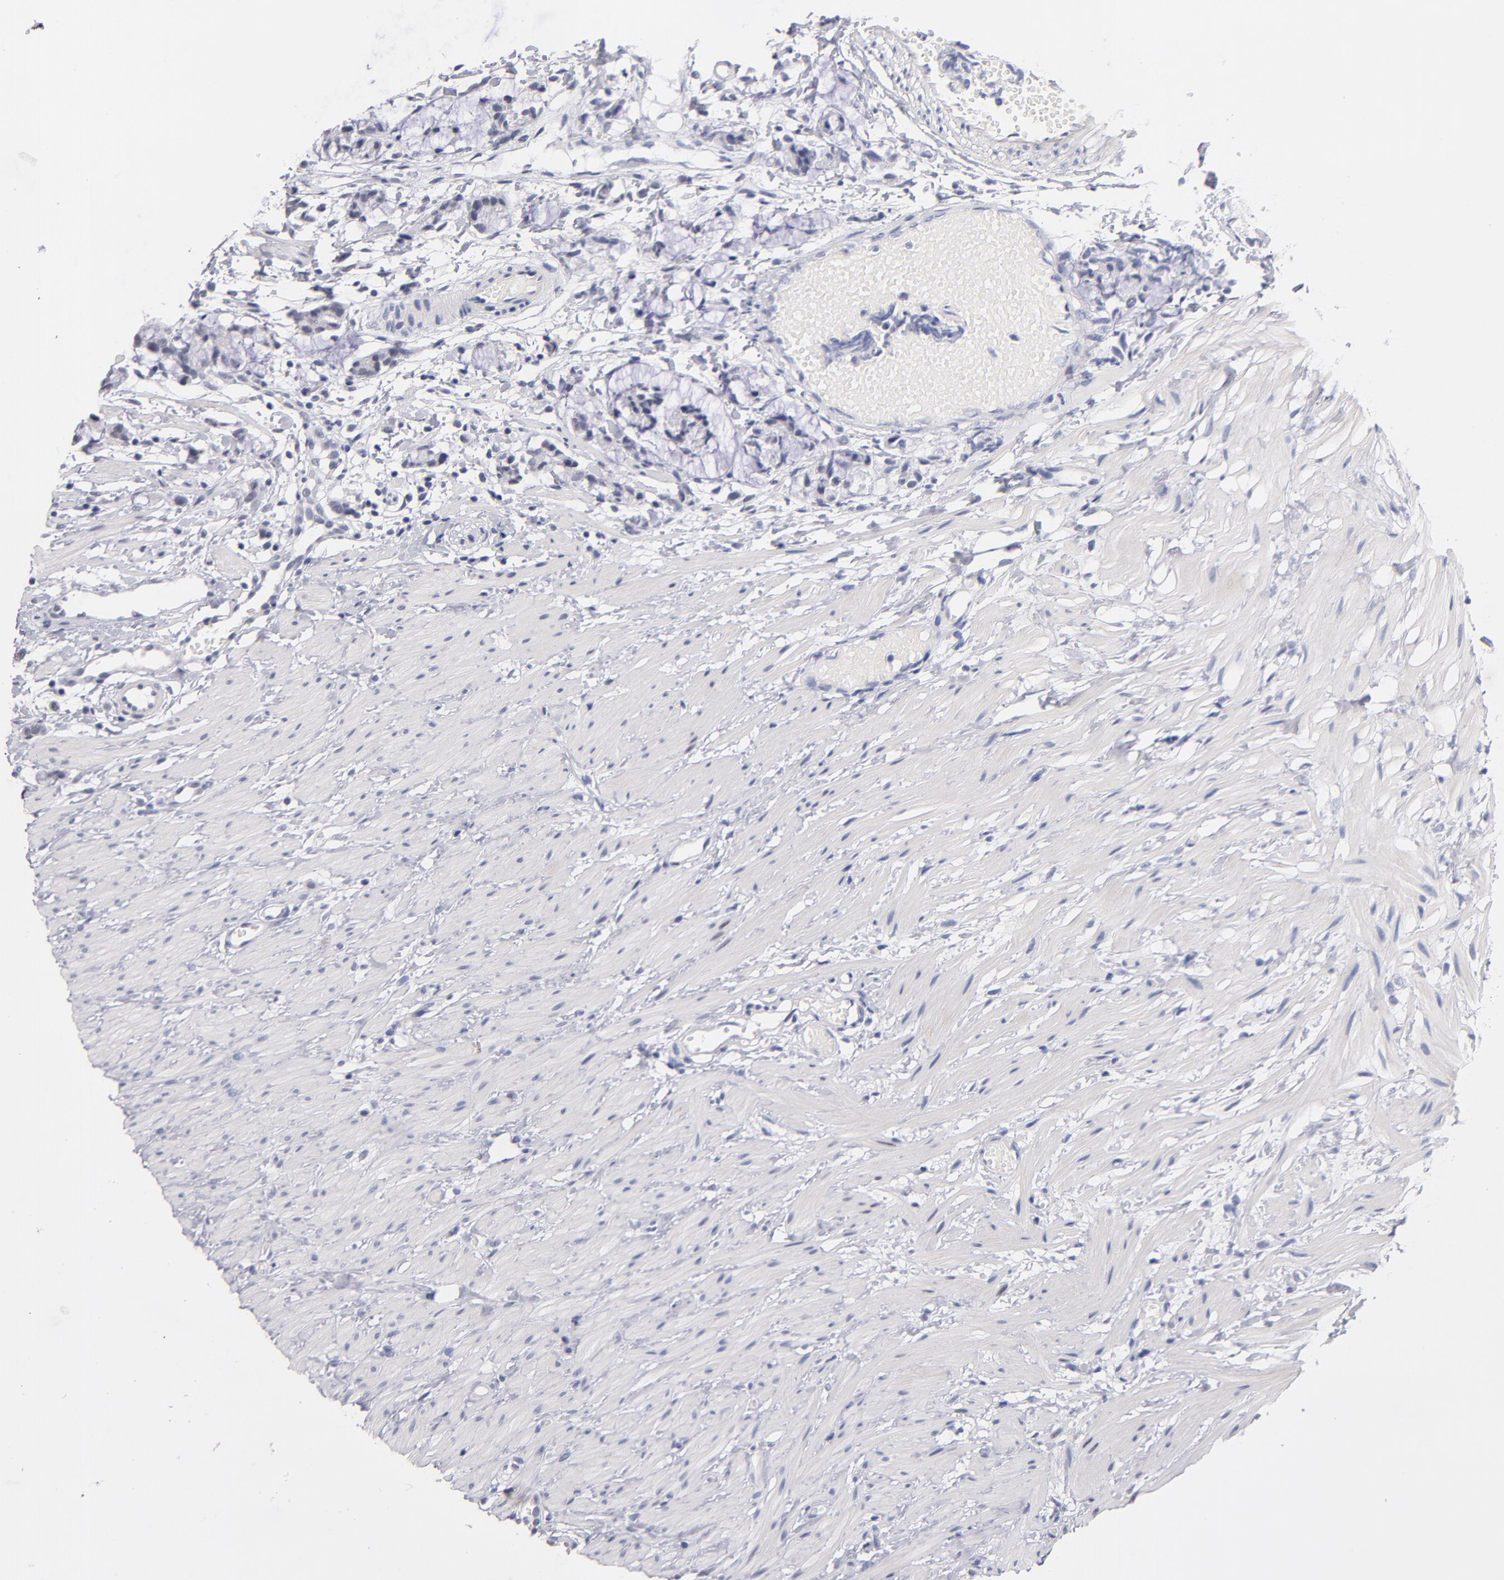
{"staining": {"intensity": "negative", "quantity": "none", "location": "none"}, "tissue": "colorectal cancer", "cell_type": "Tumor cells", "image_type": "cancer", "snomed": [{"axis": "morphology", "description": "Adenocarcinoma, NOS"}, {"axis": "topography", "description": "Colon"}], "caption": "This is a image of immunohistochemistry (IHC) staining of adenocarcinoma (colorectal), which shows no staining in tumor cells.", "gene": "TEX11", "patient": {"sex": "male", "age": 14}}